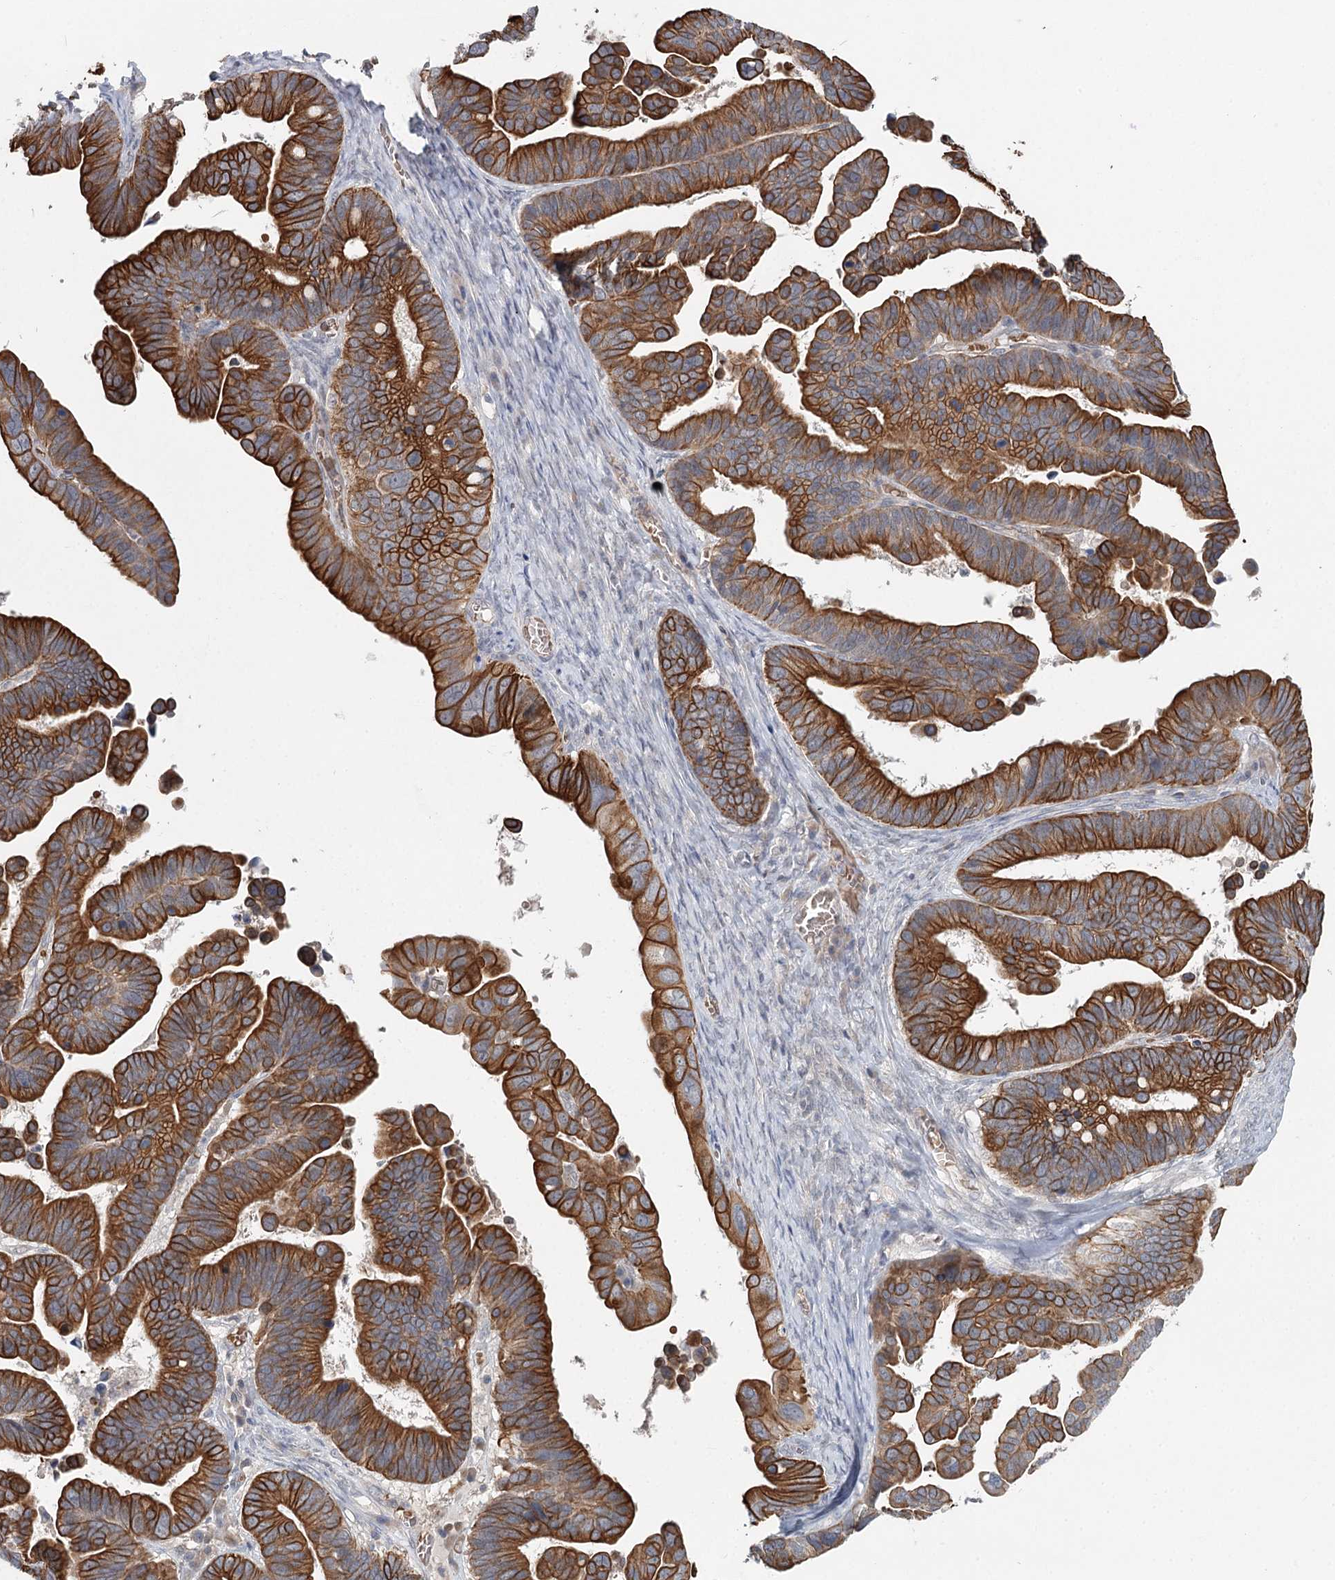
{"staining": {"intensity": "strong", "quantity": ">75%", "location": "cytoplasmic/membranous"}, "tissue": "ovarian cancer", "cell_type": "Tumor cells", "image_type": "cancer", "snomed": [{"axis": "morphology", "description": "Cystadenocarcinoma, serous, NOS"}, {"axis": "topography", "description": "Ovary"}], "caption": "Ovarian serous cystadenocarcinoma was stained to show a protein in brown. There is high levels of strong cytoplasmic/membranous positivity in about >75% of tumor cells.", "gene": "FBXO7", "patient": {"sex": "female", "age": 56}}